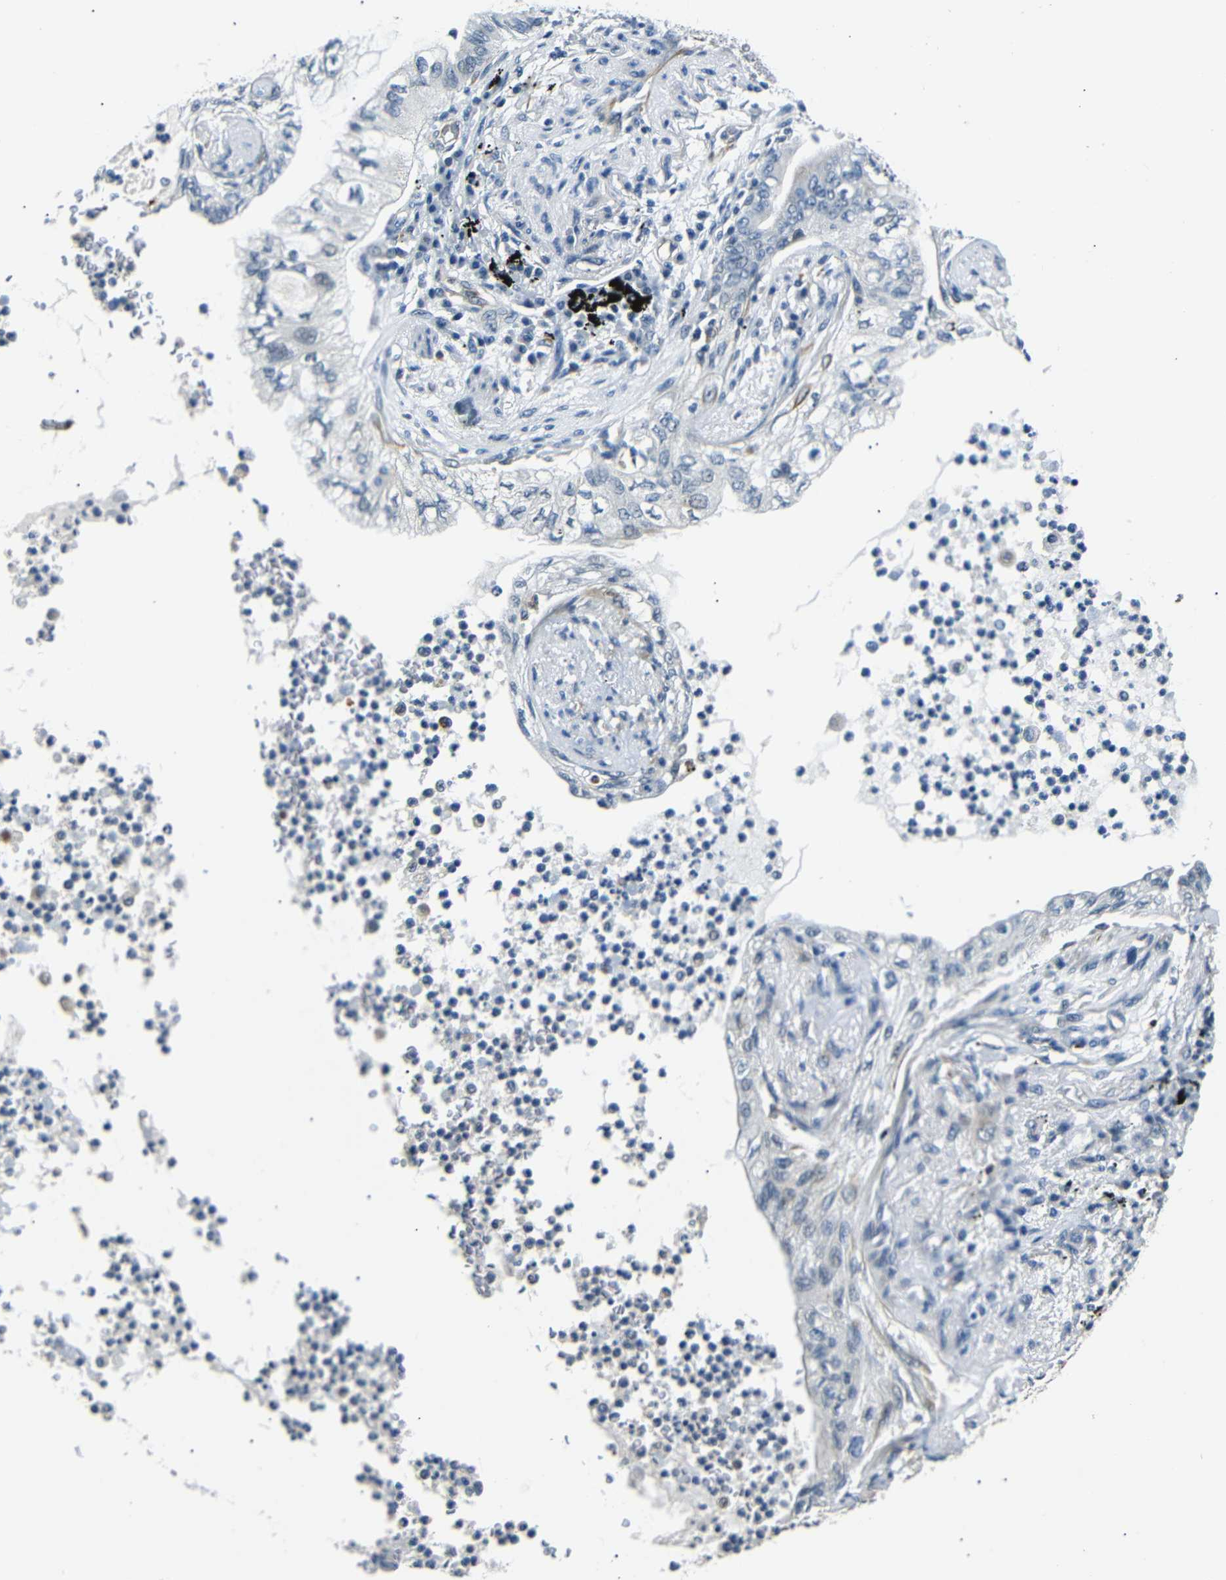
{"staining": {"intensity": "negative", "quantity": "none", "location": "none"}, "tissue": "lung cancer", "cell_type": "Tumor cells", "image_type": "cancer", "snomed": [{"axis": "morphology", "description": "Normal tissue, NOS"}, {"axis": "morphology", "description": "Adenocarcinoma, NOS"}, {"axis": "topography", "description": "Bronchus"}, {"axis": "topography", "description": "Lung"}], "caption": "DAB (3,3'-diaminobenzidine) immunohistochemical staining of human lung cancer exhibits no significant staining in tumor cells.", "gene": "TAFA1", "patient": {"sex": "female", "age": 70}}